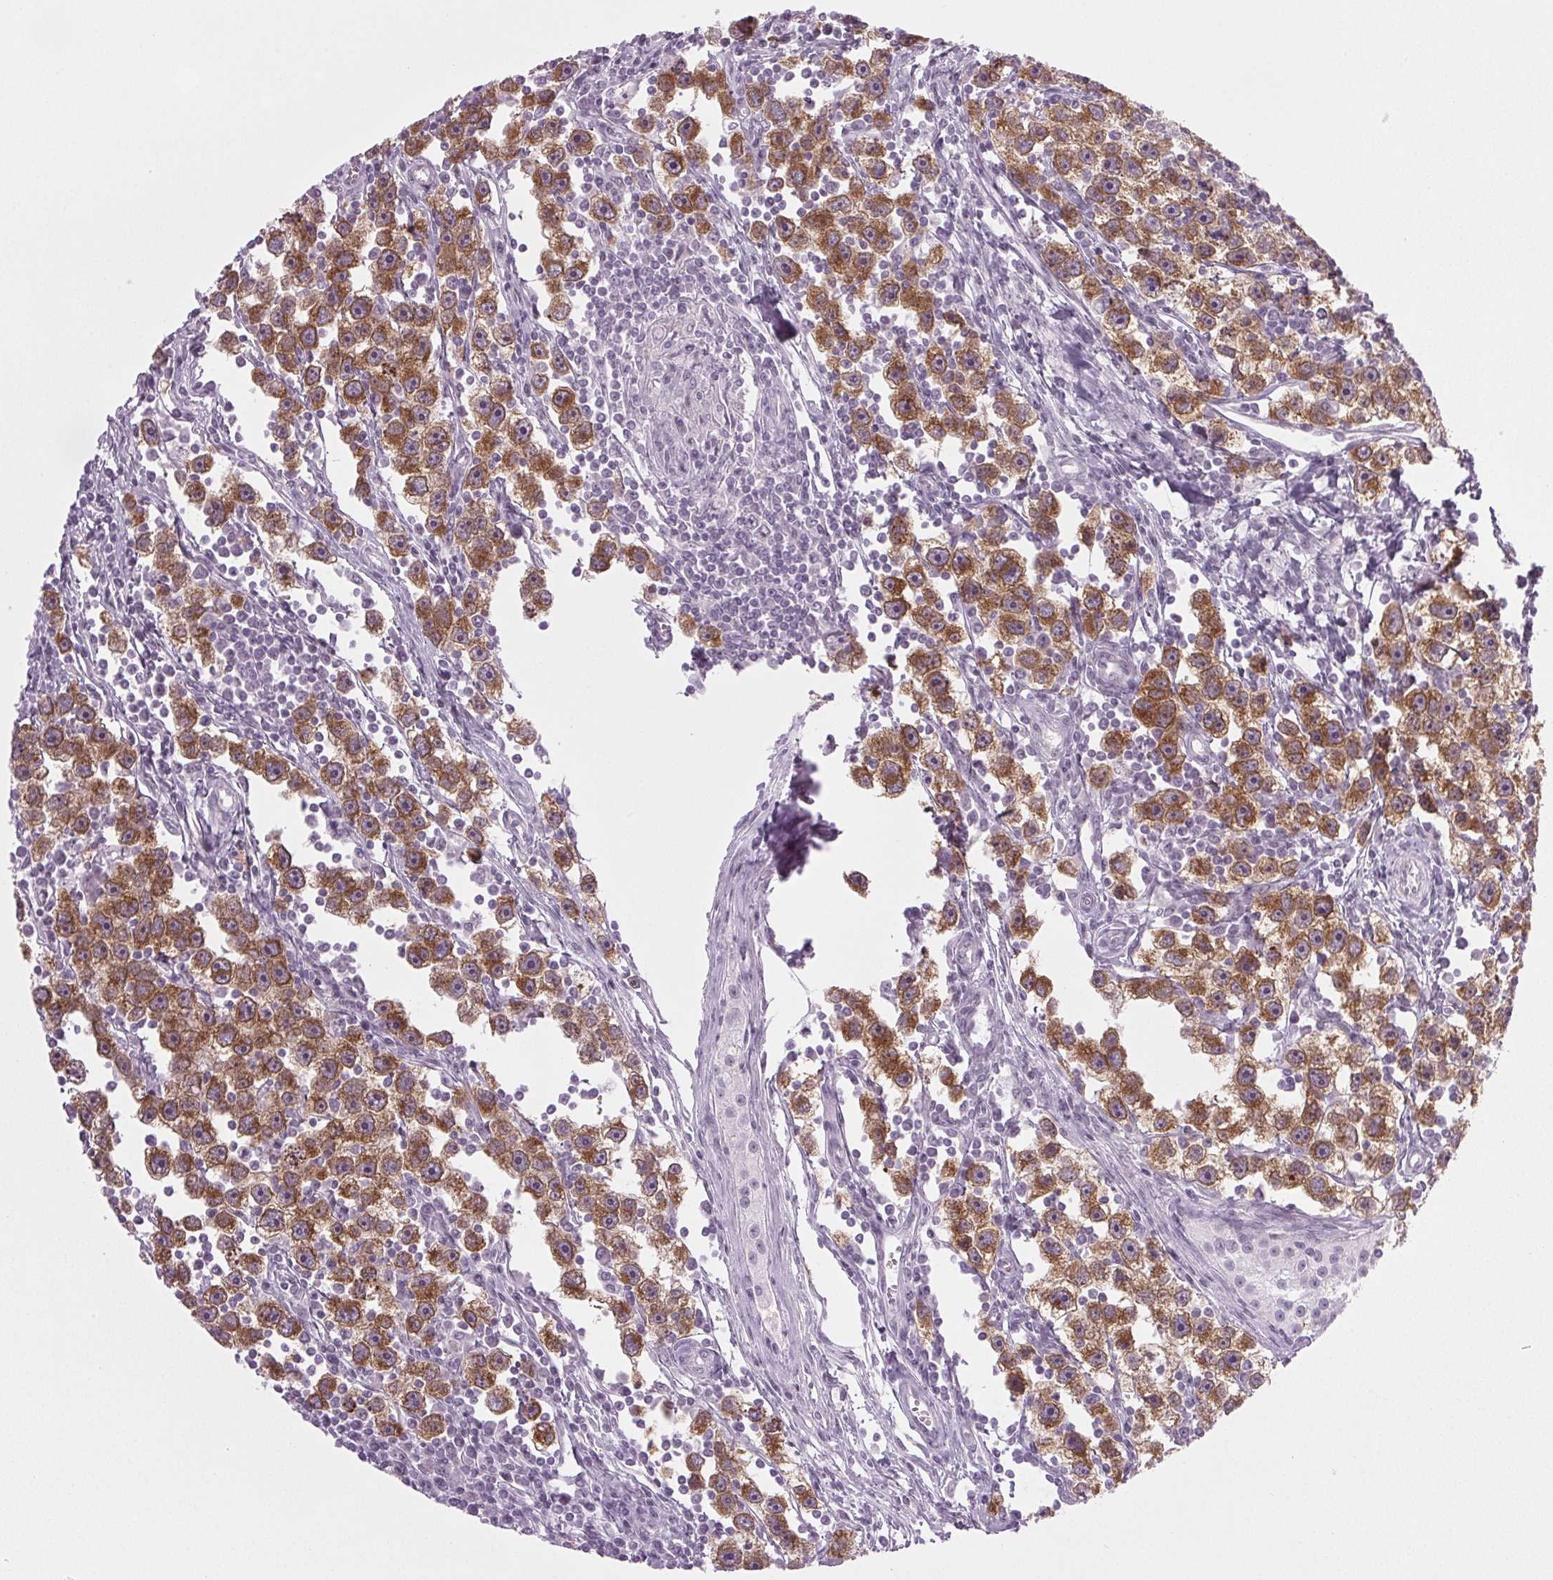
{"staining": {"intensity": "moderate", "quantity": ">75%", "location": "cytoplasmic/membranous"}, "tissue": "testis cancer", "cell_type": "Tumor cells", "image_type": "cancer", "snomed": [{"axis": "morphology", "description": "Seminoma, NOS"}, {"axis": "topography", "description": "Testis"}], "caption": "Seminoma (testis) was stained to show a protein in brown. There is medium levels of moderate cytoplasmic/membranous positivity in about >75% of tumor cells.", "gene": "IGF2BP1", "patient": {"sex": "male", "age": 30}}